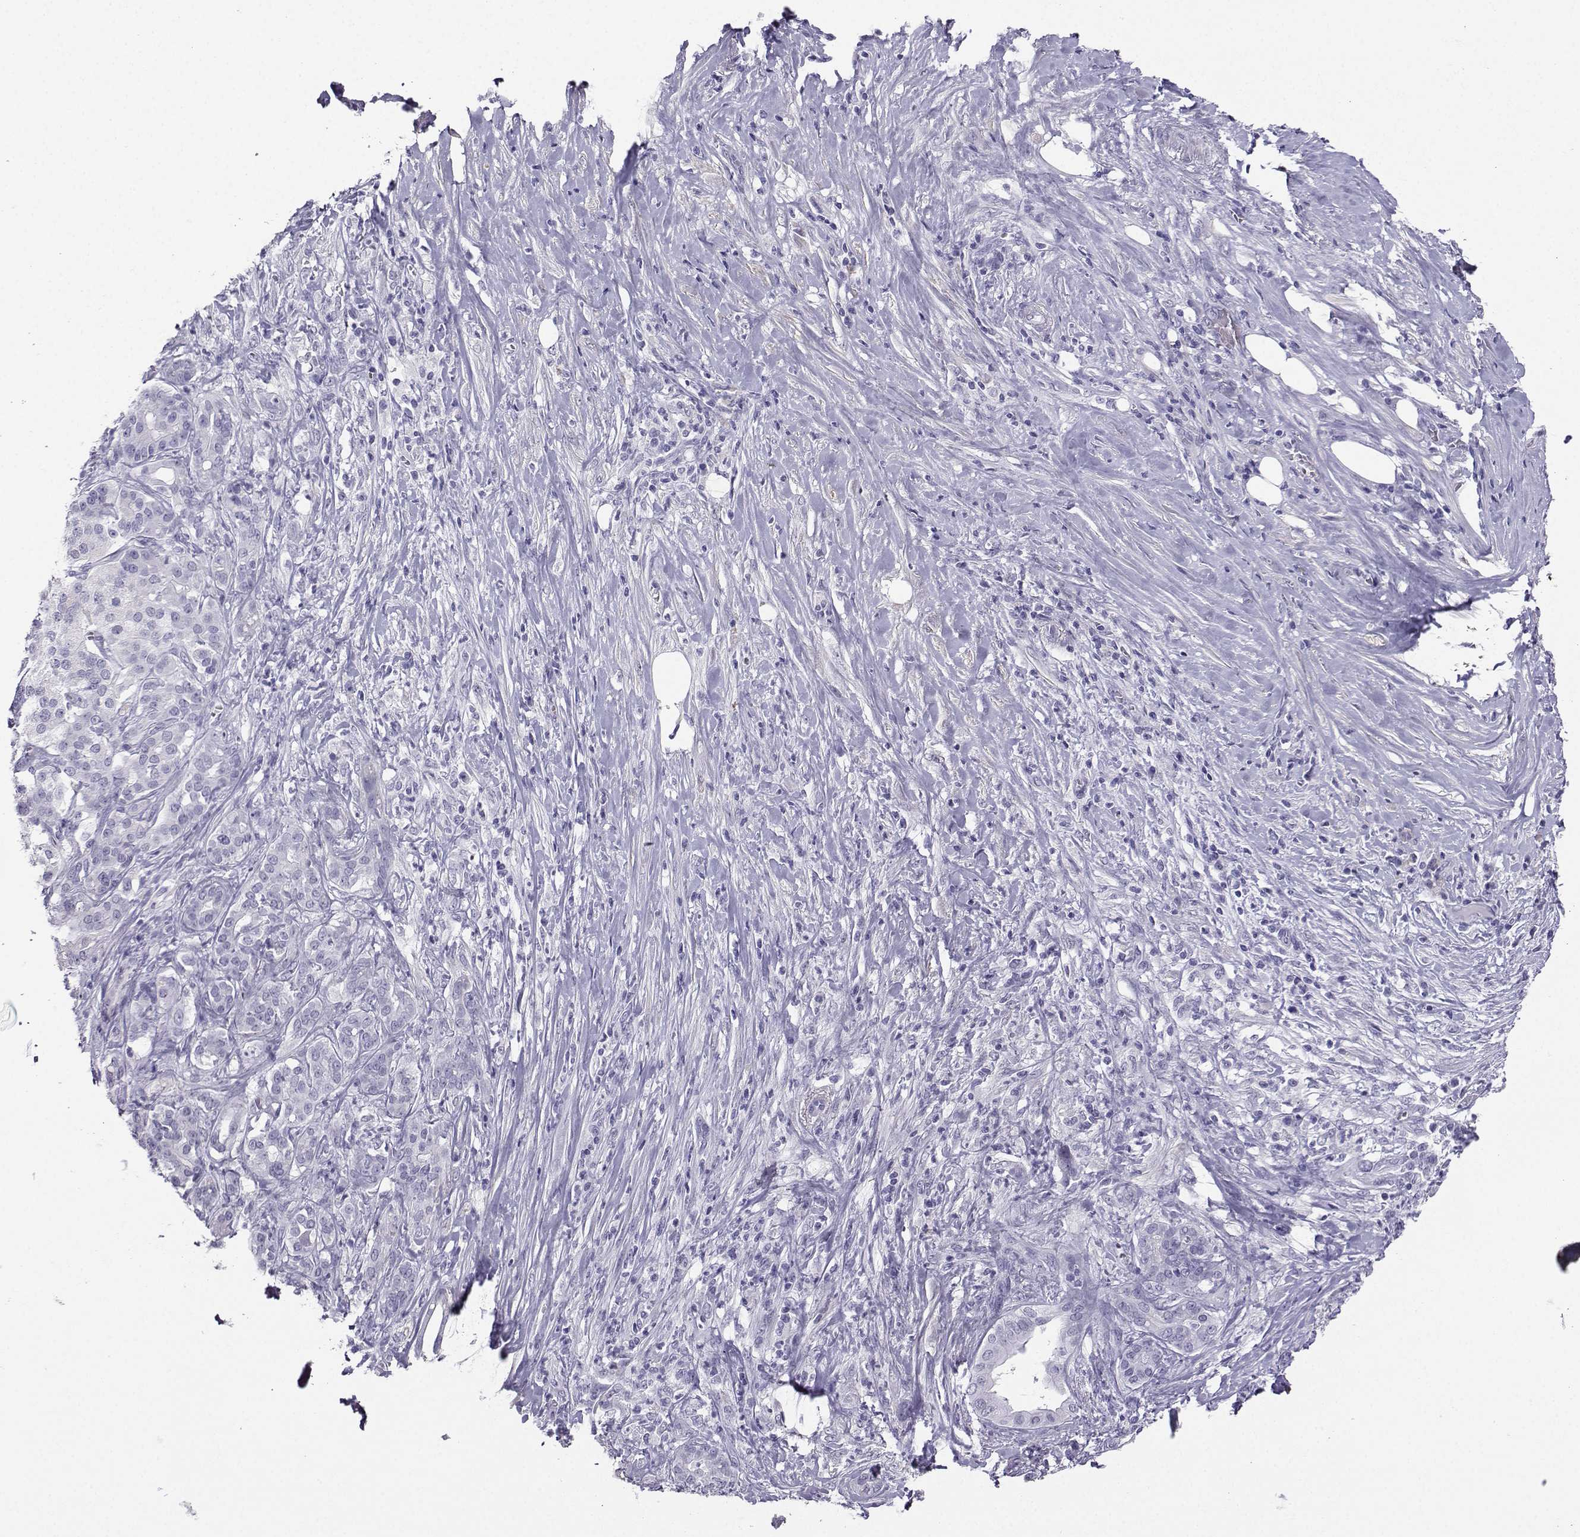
{"staining": {"intensity": "negative", "quantity": "none", "location": "none"}, "tissue": "pancreatic cancer", "cell_type": "Tumor cells", "image_type": "cancer", "snomed": [{"axis": "morphology", "description": "Adenocarcinoma, NOS"}, {"axis": "topography", "description": "Pancreas"}], "caption": "A histopathology image of human pancreatic cancer is negative for staining in tumor cells. (DAB immunohistochemistry (IHC), high magnification).", "gene": "KIF17", "patient": {"sex": "male", "age": 57}}